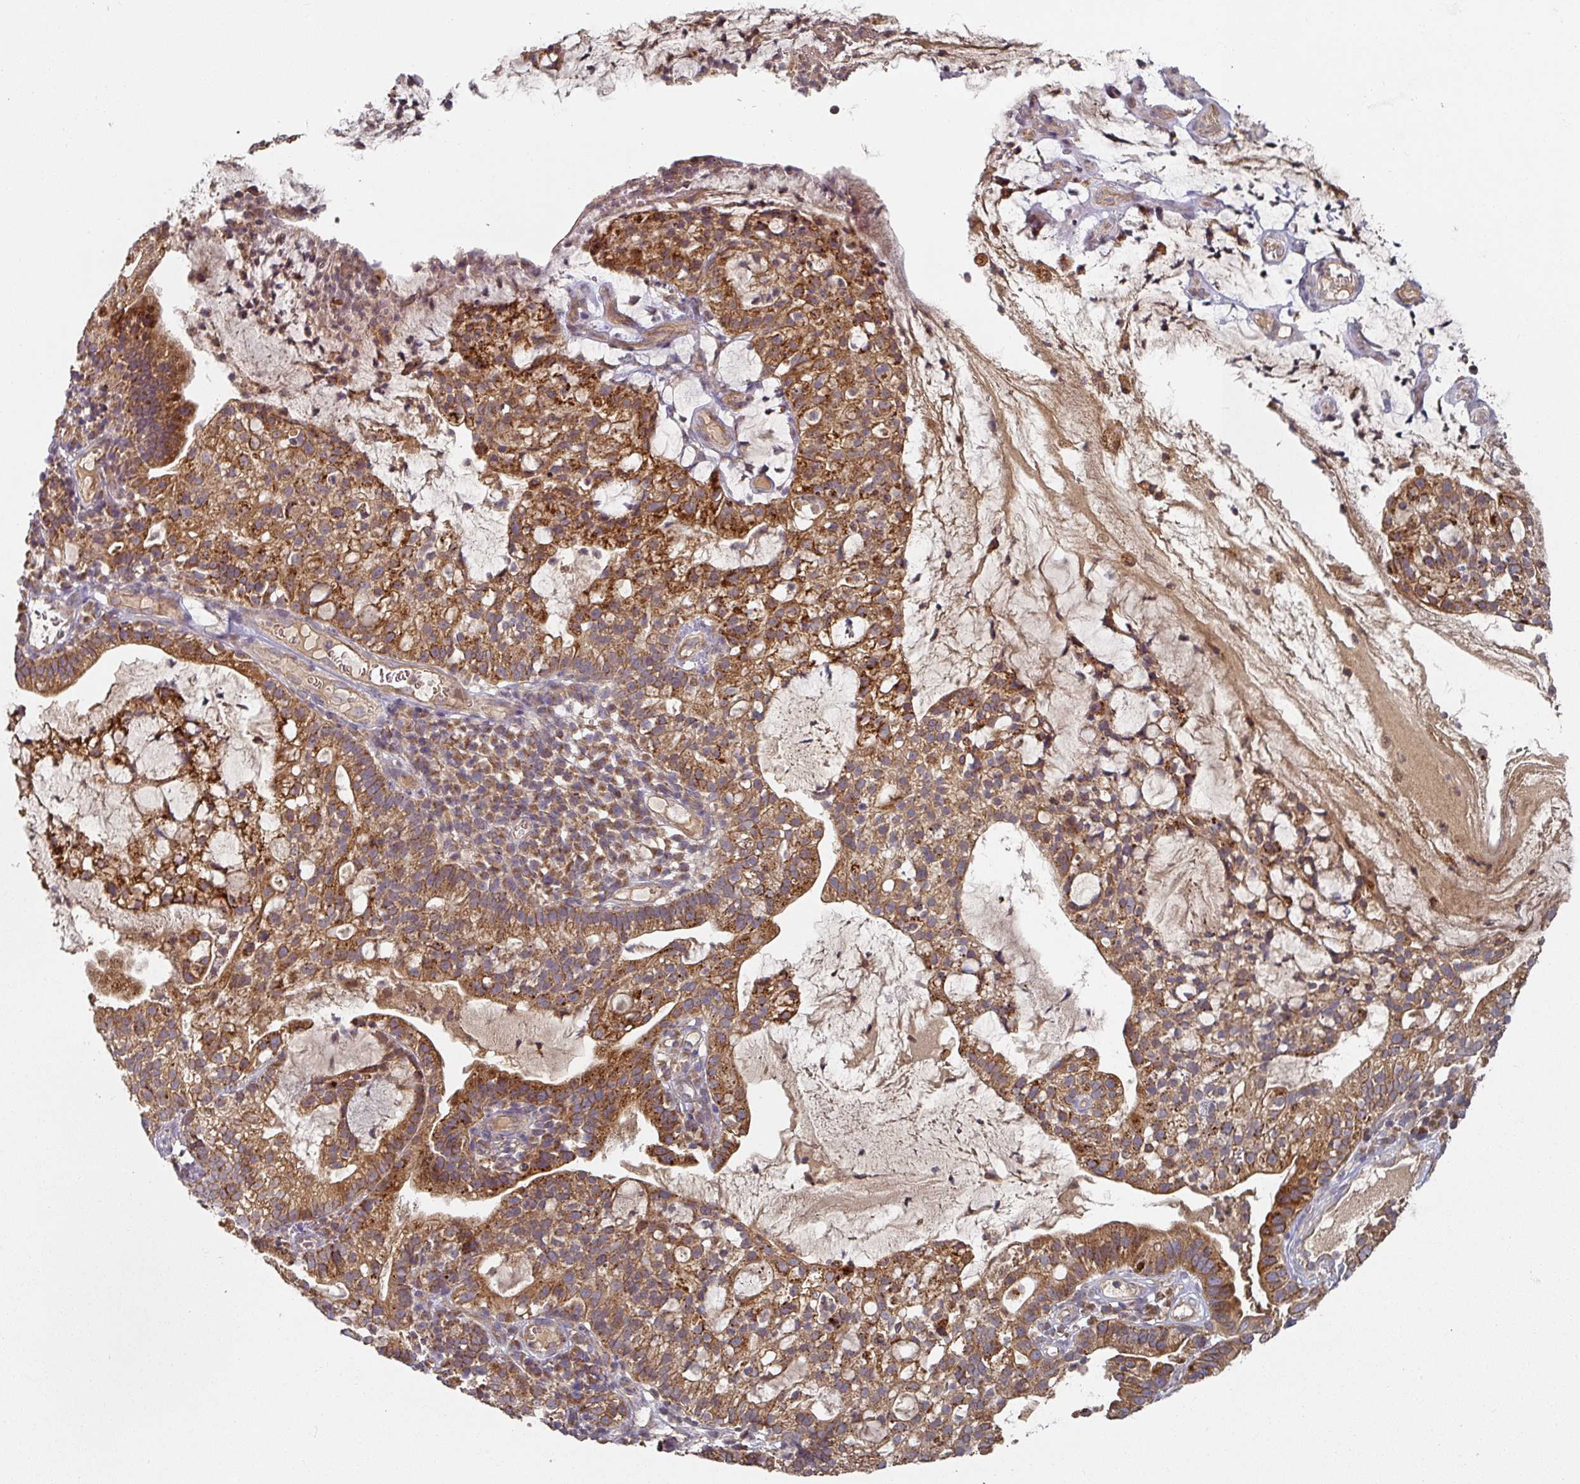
{"staining": {"intensity": "moderate", "quantity": ">75%", "location": "cytoplasmic/membranous"}, "tissue": "cervical cancer", "cell_type": "Tumor cells", "image_type": "cancer", "snomed": [{"axis": "morphology", "description": "Adenocarcinoma, NOS"}, {"axis": "topography", "description": "Cervix"}], "caption": "Tumor cells demonstrate moderate cytoplasmic/membranous expression in about >75% of cells in cervical cancer. (DAB = brown stain, brightfield microscopy at high magnification).", "gene": "DNAJC7", "patient": {"sex": "female", "age": 41}}